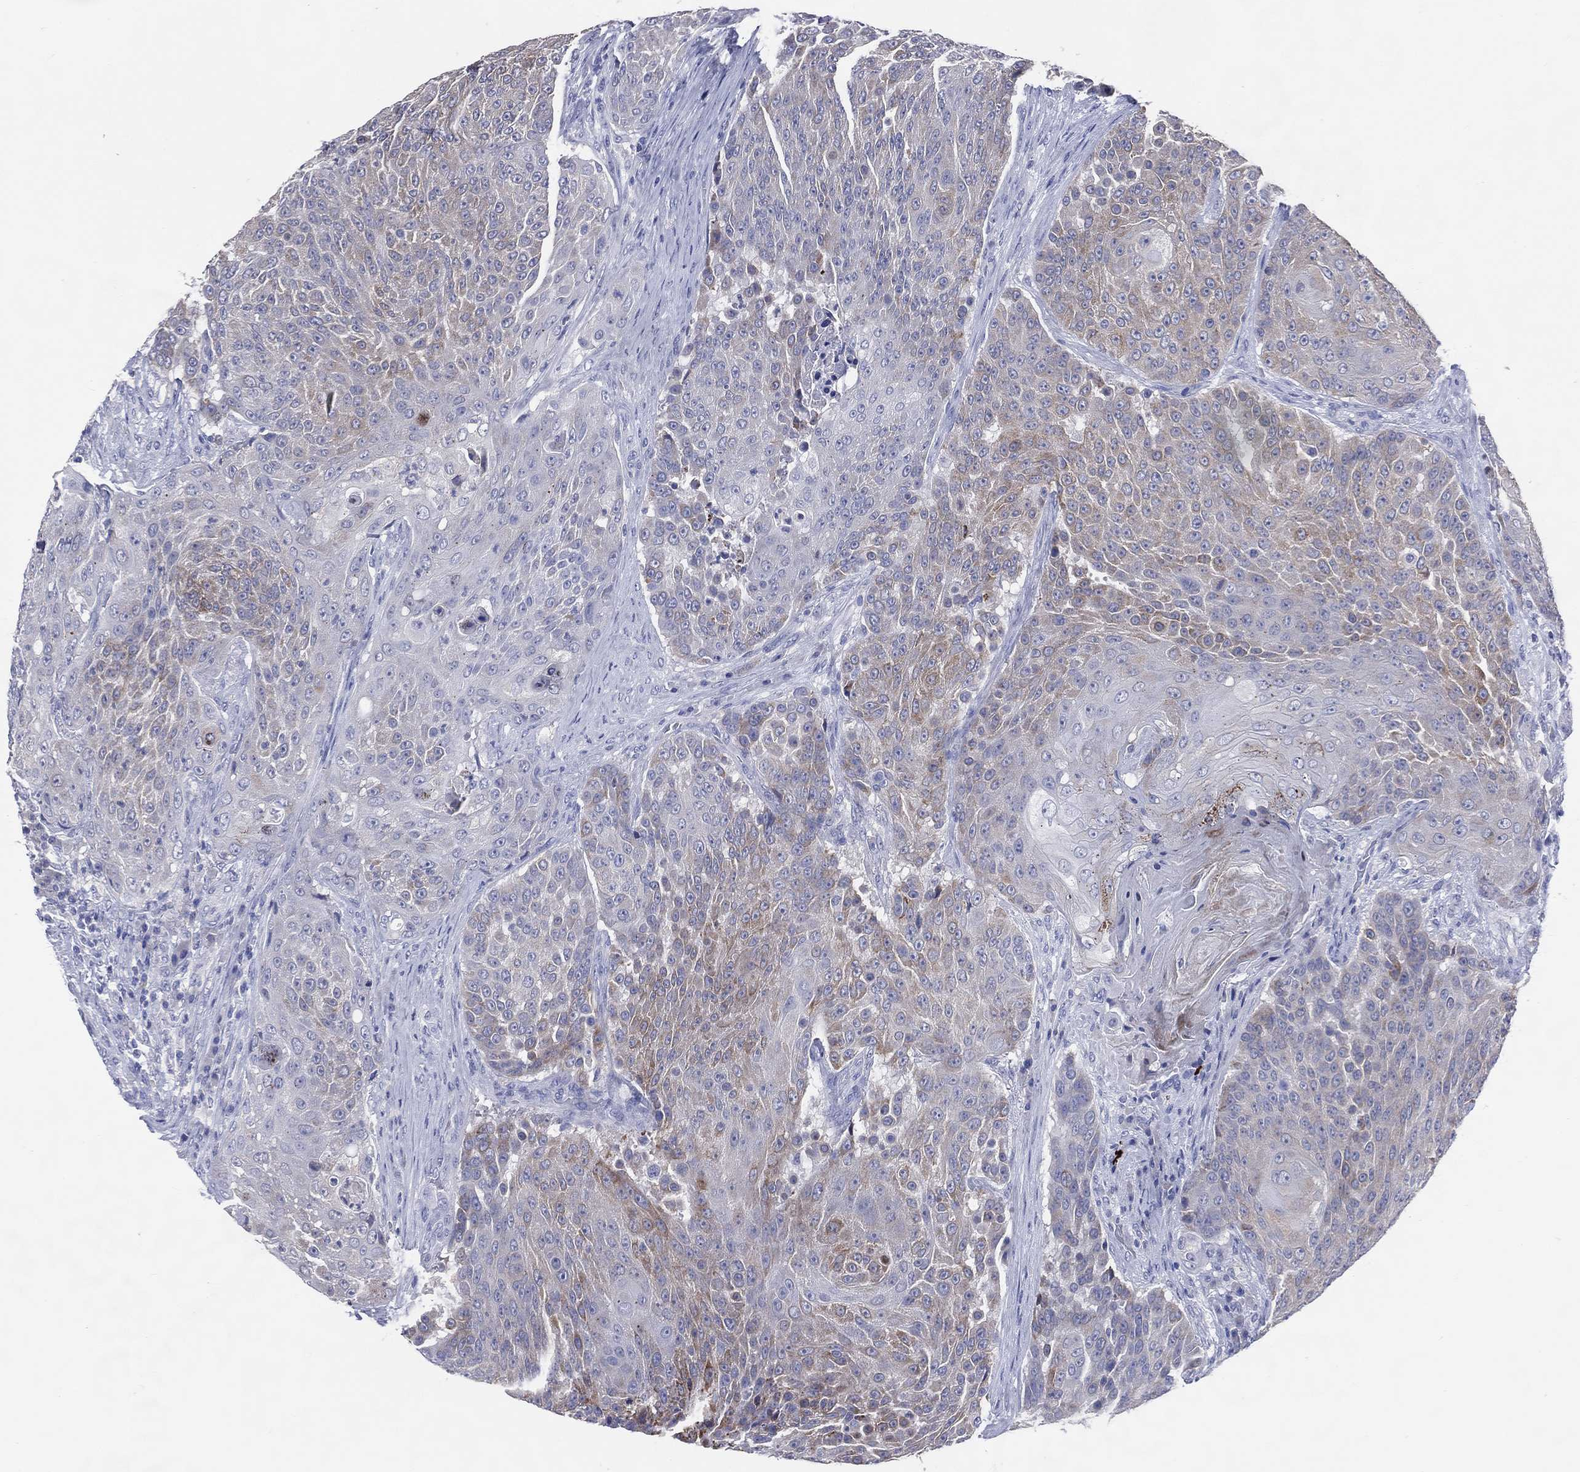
{"staining": {"intensity": "weak", "quantity": "<25%", "location": "cytoplasmic/membranous"}, "tissue": "urothelial cancer", "cell_type": "Tumor cells", "image_type": "cancer", "snomed": [{"axis": "morphology", "description": "Urothelial carcinoma, High grade"}, {"axis": "topography", "description": "Urinary bladder"}], "caption": "The photomicrograph reveals no staining of tumor cells in high-grade urothelial carcinoma. The staining was performed using DAB to visualize the protein expression in brown, while the nuclei were stained in blue with hematoxylin (Magnification: 20x).", "gene": "DNAH6", "patient": {"sex": "female", "age": 63}}